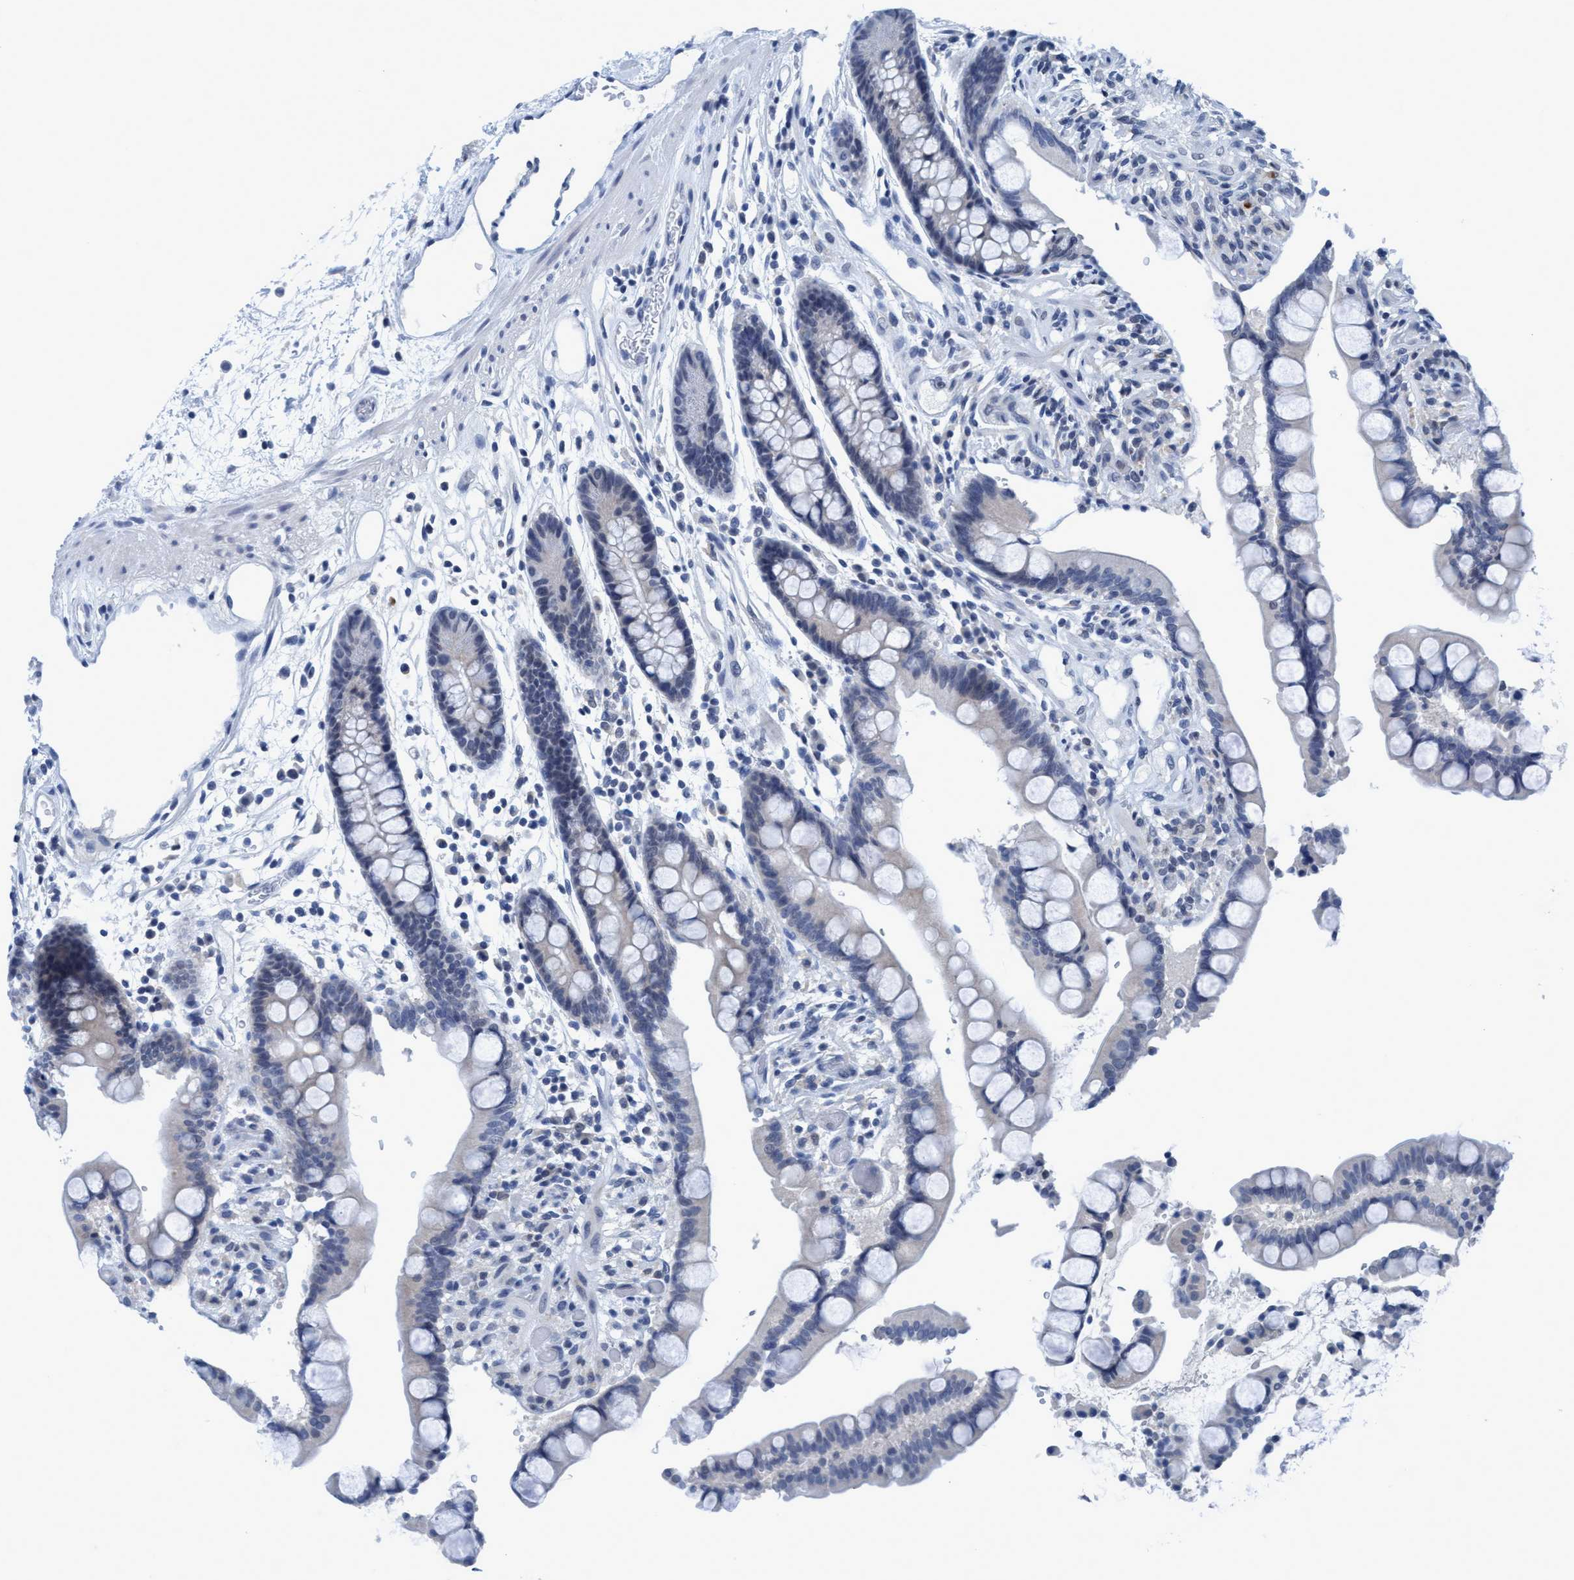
{"staining": {"intensity": "negative", "quantity": "none", "location": "none"}, "tissue": "colon", "cell_type": "Endothelial cells", "image_type": "normal", "snomed": [{"axis": "morphology", "description": "Normal tissue, NOS"}, {"axis": "topography", "description": "Colon"}], "caption": "An immunohistochemistry (IHC) micrograph of benign colon is shown. There is no staining in endothelial cells of colon.", "gene": "DNAI1", "patient": {"sex": "male", "age": 73}}